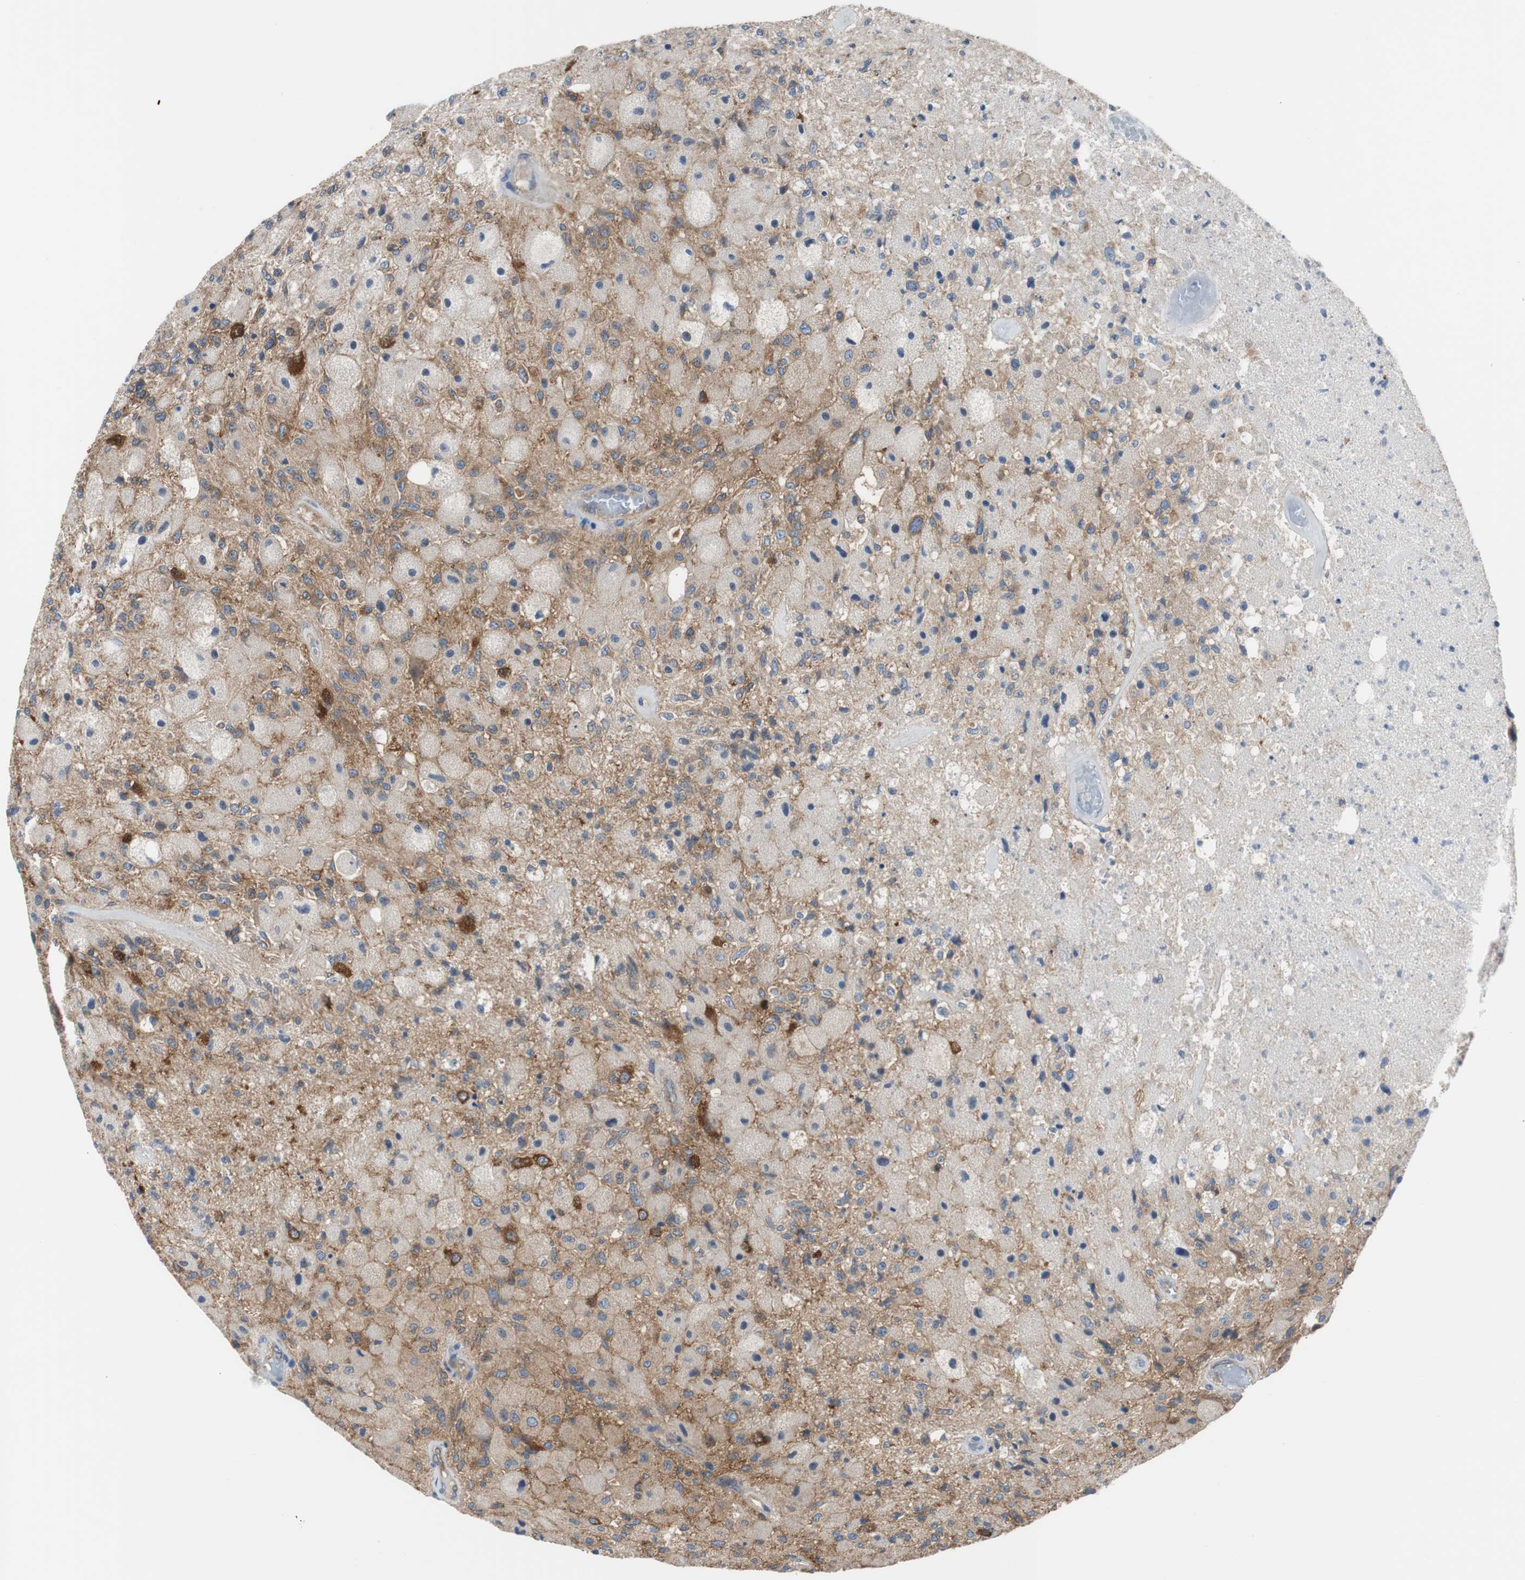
{"staining": {"intensity": "moderate", "quantity": "25%-75%", "location": "cytoplasmic/membranous"}, "tissue": "glioma", "cell_type": "Tumor cells", "image_type": "cancer", "snomed": [{"axis": "morphology", "description": "Normal tissue, NOS"}, {"axis": "morphology", "description": "Glioma, malignant, High grade"}, {"axis": "topography", "description": "Cerebral cortex"}], "caption": "The immunohistochemical stain shows moderate cytoplasmic/membranous staining in tumor cells of malignant glioma (high-grade) tissue. (DAB (3,3'-diaminobenzidine) IHC, brown staining for protein, blue staining for nuclei).", "gene": "BRAF", "patient": {"sex": "male", "age": 77}}